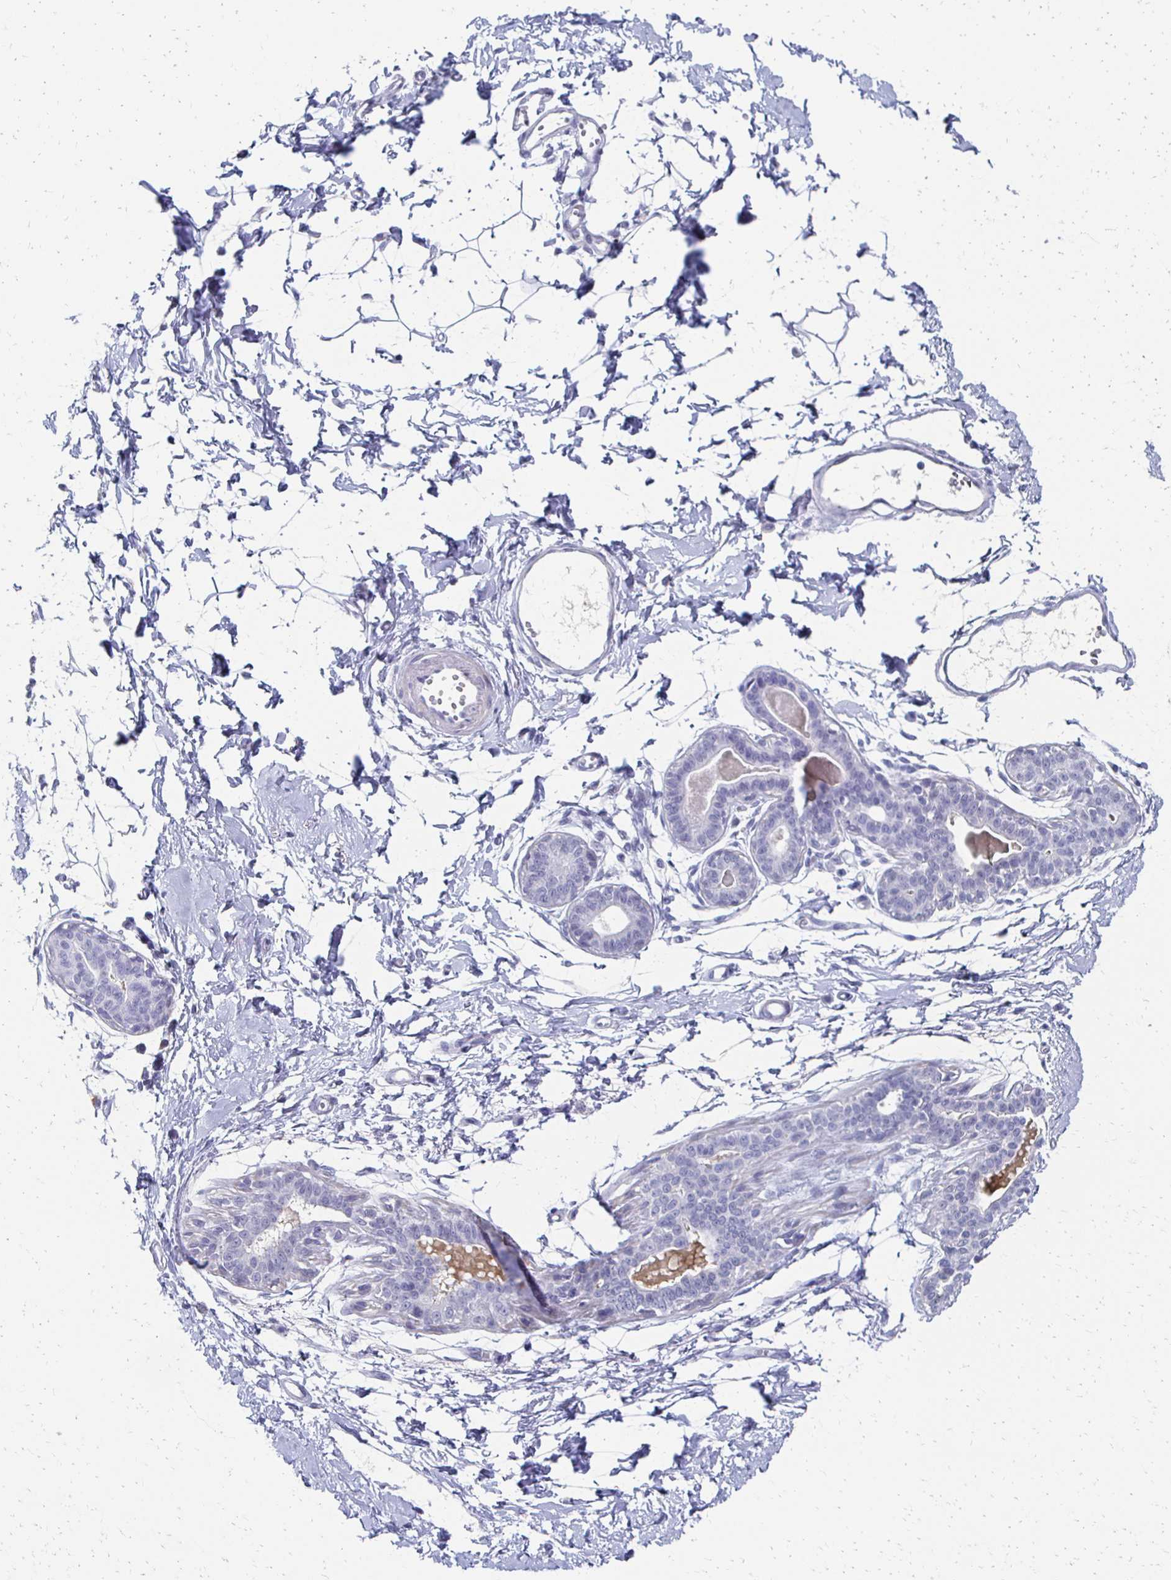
{"staining": {"intensity": "negative", "quantity": "none", "location": "none"}, "tissue": "breast", "cell_type": "Adipocytes", "image_type": "normal", "snomed": [{"axis": "morphology", "description": "Normal tissue, NOS"}, {"axis": "topography", "description": "Breast"}], "caption": "Image shows no significant protein positivity in adipocytes of normal breast. (DAB (3,3'-diaminobenzidine) immunohistochemistry visualized using brightfield microscopy, high magnification).", "gene": "CXCR2", "patient": {"sex": "female", "age": 45}}